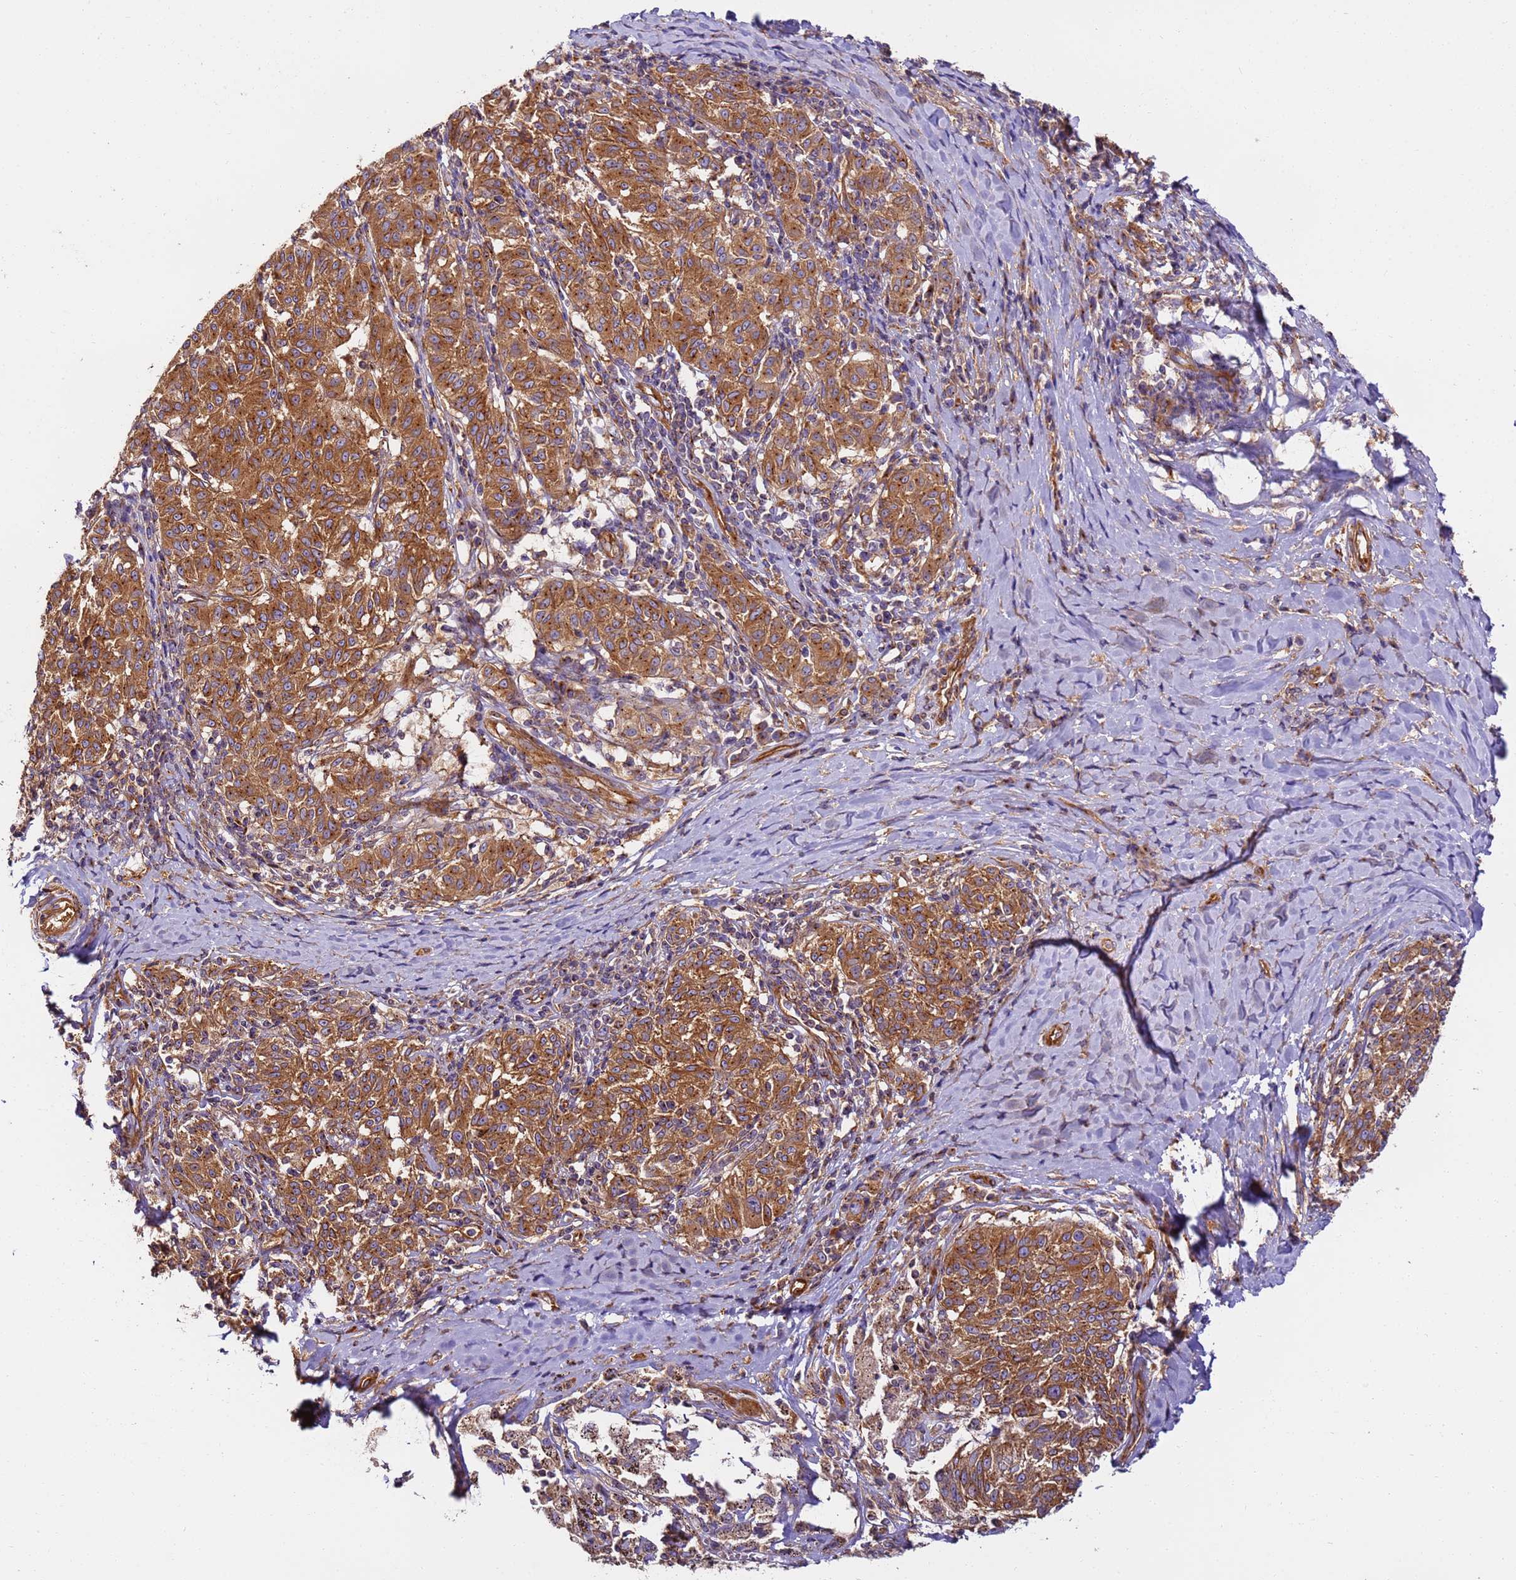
{"staining": {"intensity": "moderate", "quantity": ">75%", "location": "cytoplasmic/membranous"}, "tissue": "melanoma", "cell_type": "Tumor cells", "image_type": "cancer", "snomed": [{"axis": "morphology", "description": "Malignant melanoma, NOS"}, {"axis": "topography", "description": "Skin"}], "caption": "Immunohistochemical staining of human melanoma displays medium levels of moderate cytoplasmic/membranous positivity in about >75% of tumor cells.", "gene": "DYNC1I2", "patient": {"sex": "female", "age": 72}}